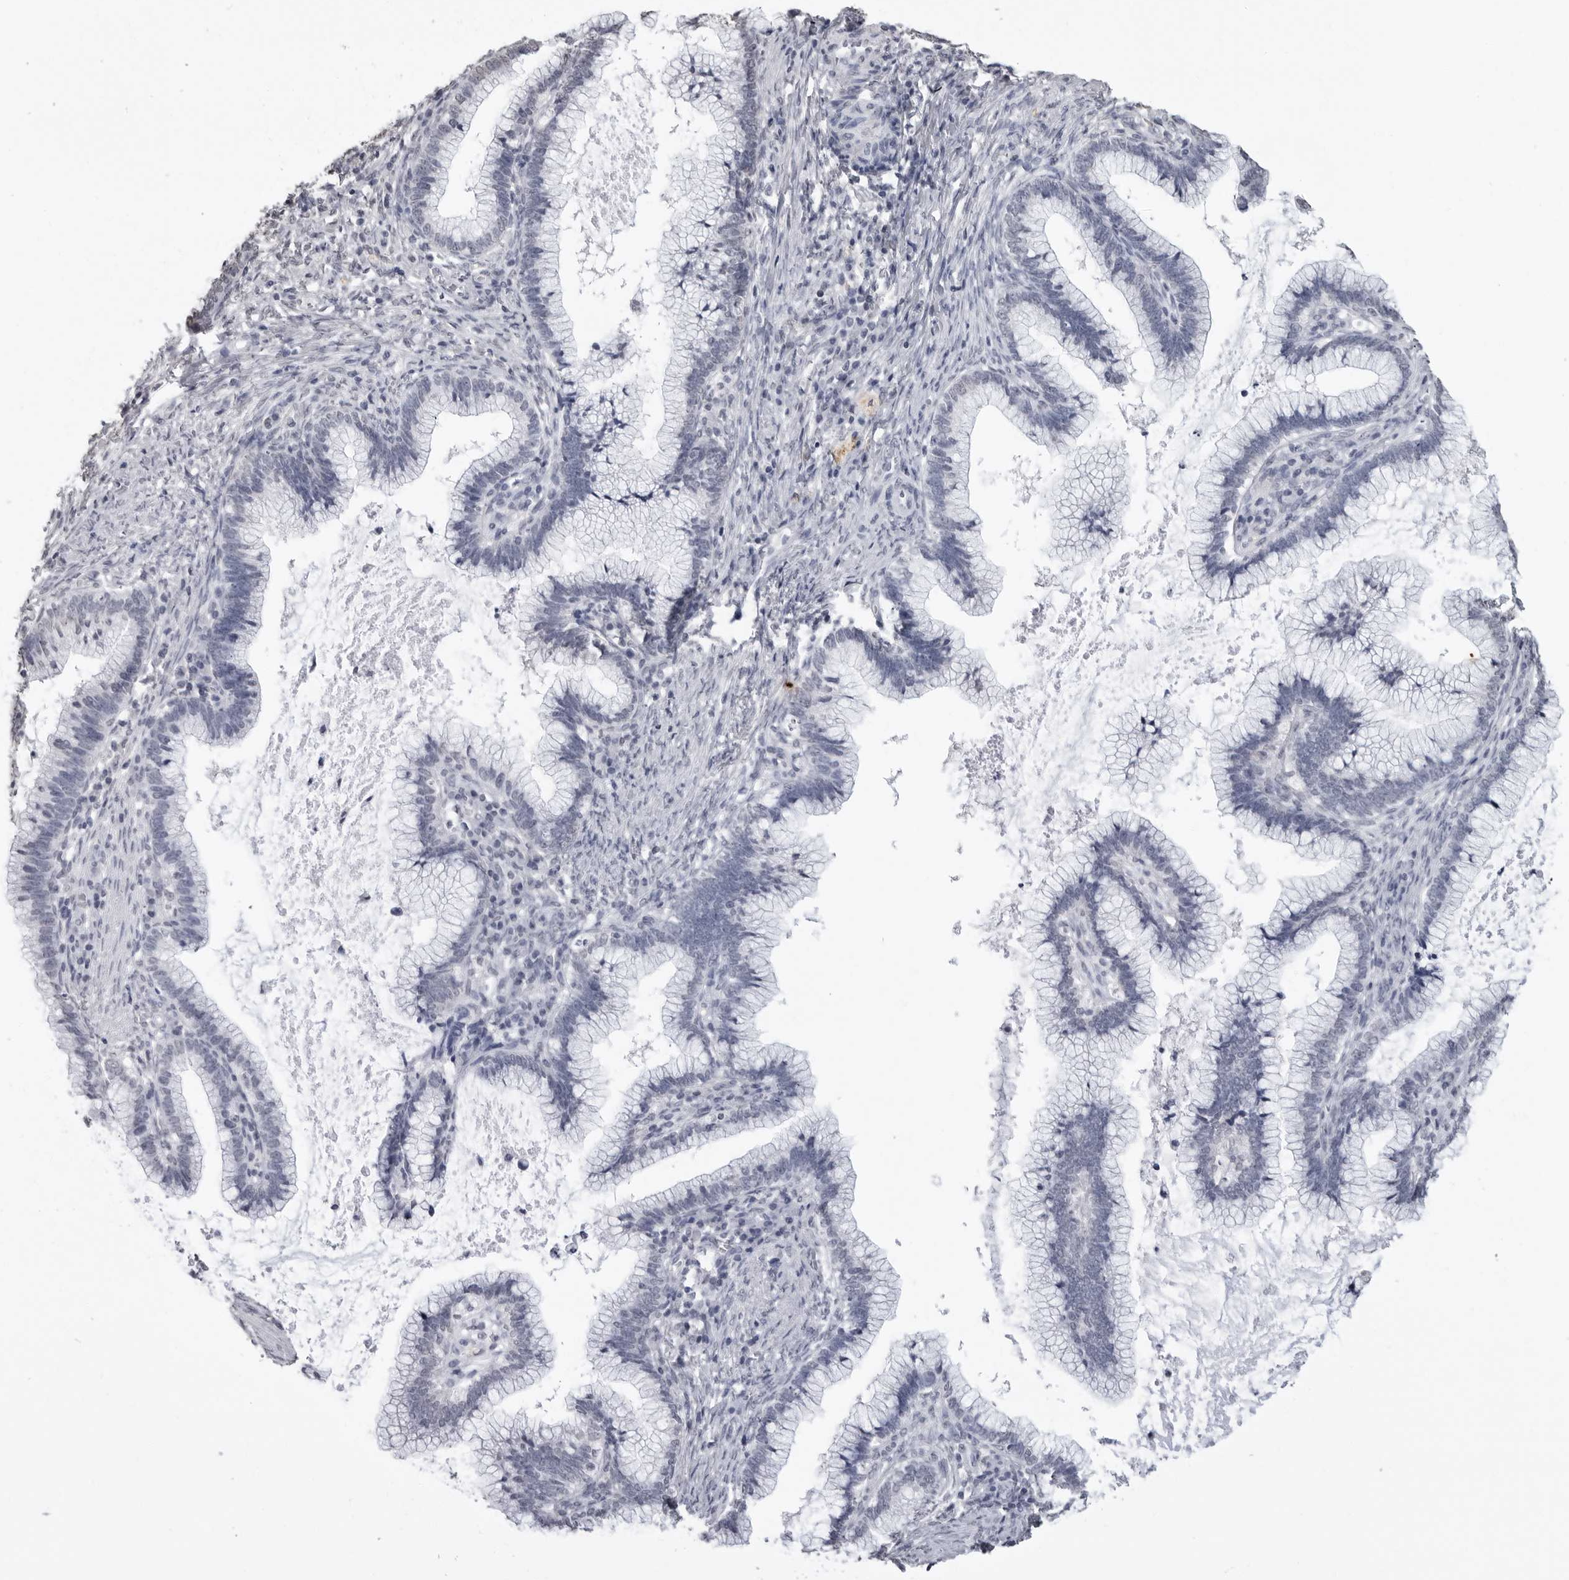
{"staining": {"intensity": "negative", "quantity": "none", "location": "none"}, "tissue": "cervical cancer", "cell_type": "Tumor cells", "image_type": "cancer", "snomed": [{"axis": "morphology", "description": "Adenocarcinoma, NOS"}, {"axis": "topography", "description": "Cervix"}], "caption": "Immunohistochemical staining of adenocarcinoma (cervical) demonstrates no significant staining in tumor cells.", "gene": "HEPACAM", "patient": {"sex": "female", "age": 36}}